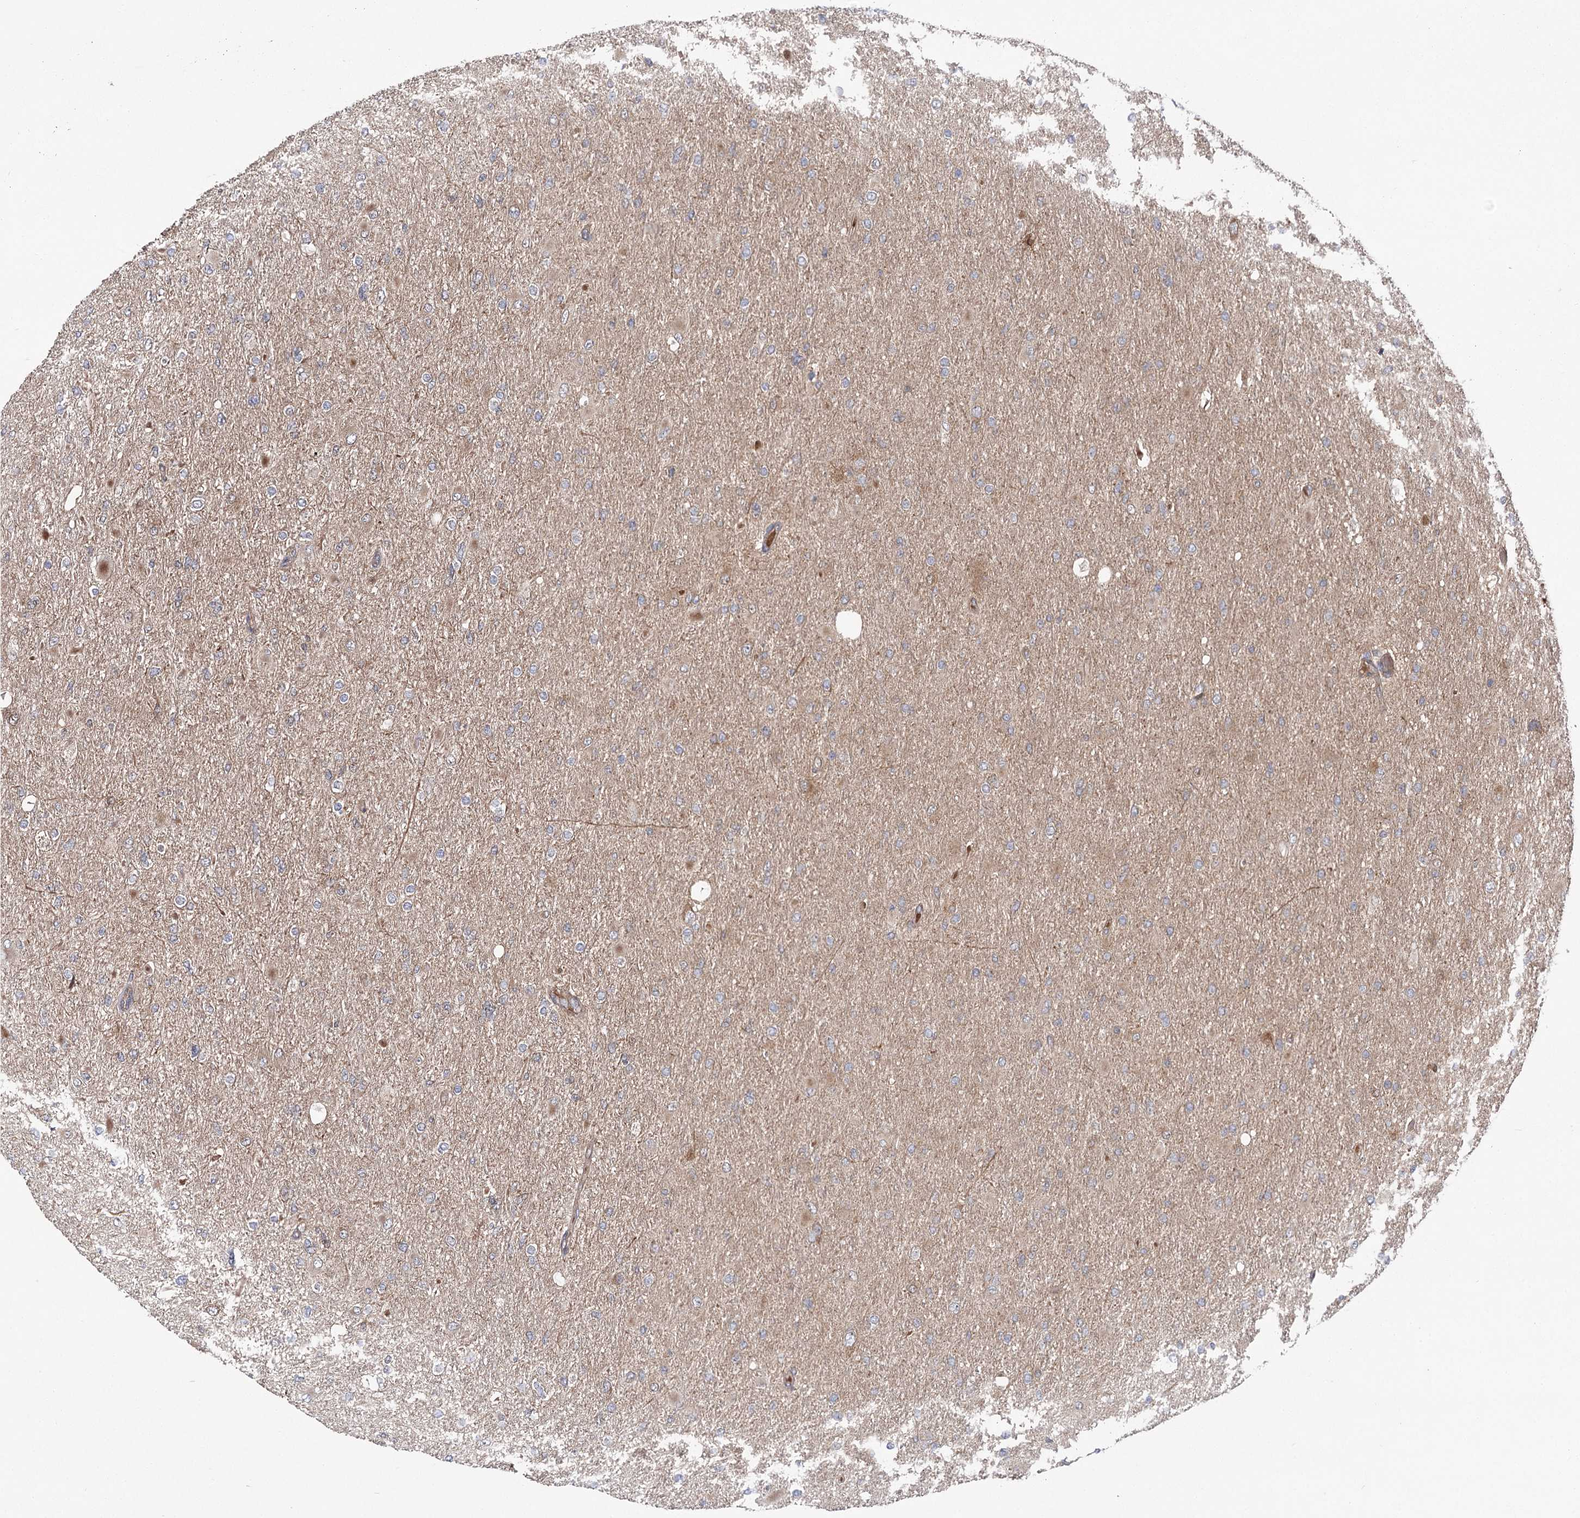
{"staining": {"intensity": "moderate", "quantity": "<25%", "location": "cytoplasmic/membranous"}, "tissue": "glioma", "cell_type": "Tumor cells", "image_type": "cancer", "snomed": [{"axis": "morphology", "description": "Glioma, malignant, High grade"}, {"axis": "topography", "description": "Cerebral cortex"}], "caption": "IHC (DAB) staining of malignant glioma (high-grade) demonstrates moderate cytoplasmic/membranous protein expression in approximately <25% of tumor cells.", "gene": "VPS37B", "patient": {"sex": "female", "age": 36}}